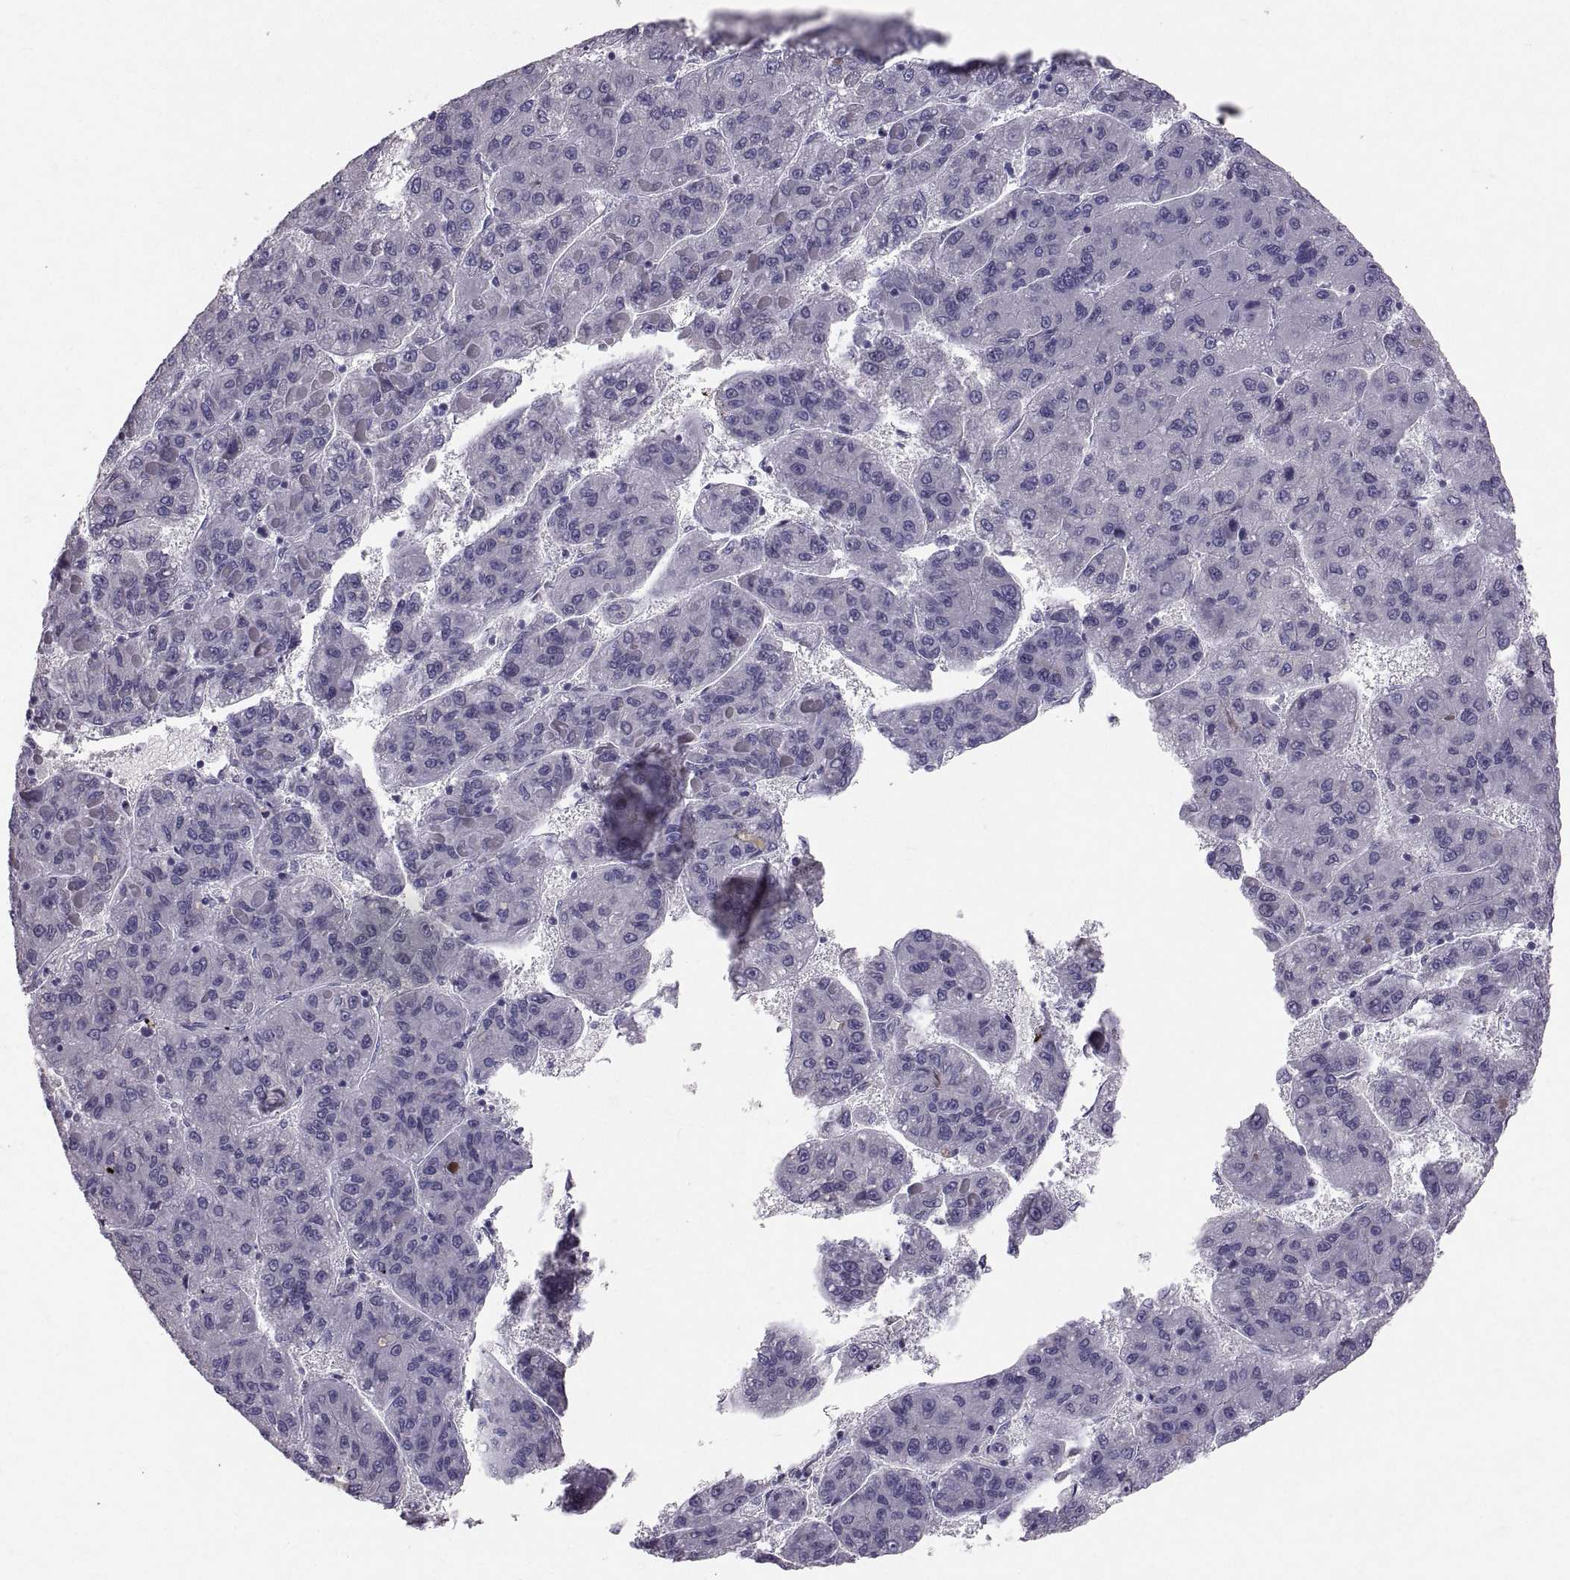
{"staining": {"intensity": "negative", "quantity": "none", "location": "none"}, "tissue": "liver cancer", "cell_type": "Tumor cells", "image_type": "cancer", "snomed": [{"axis": "morphology", "description": "Carcinoma, Hepatocellular, NOS"}, {"axis": "topography", "description": "Liver"}], "caption": "High power microscopy histopathology image of an IHC photomicrograph of liver cancer (hepatocellular carcinoma), revealing no significant positivity in tumor cells.", "gene": "PTN", "patient": {"sex": "female", "age": 82}}